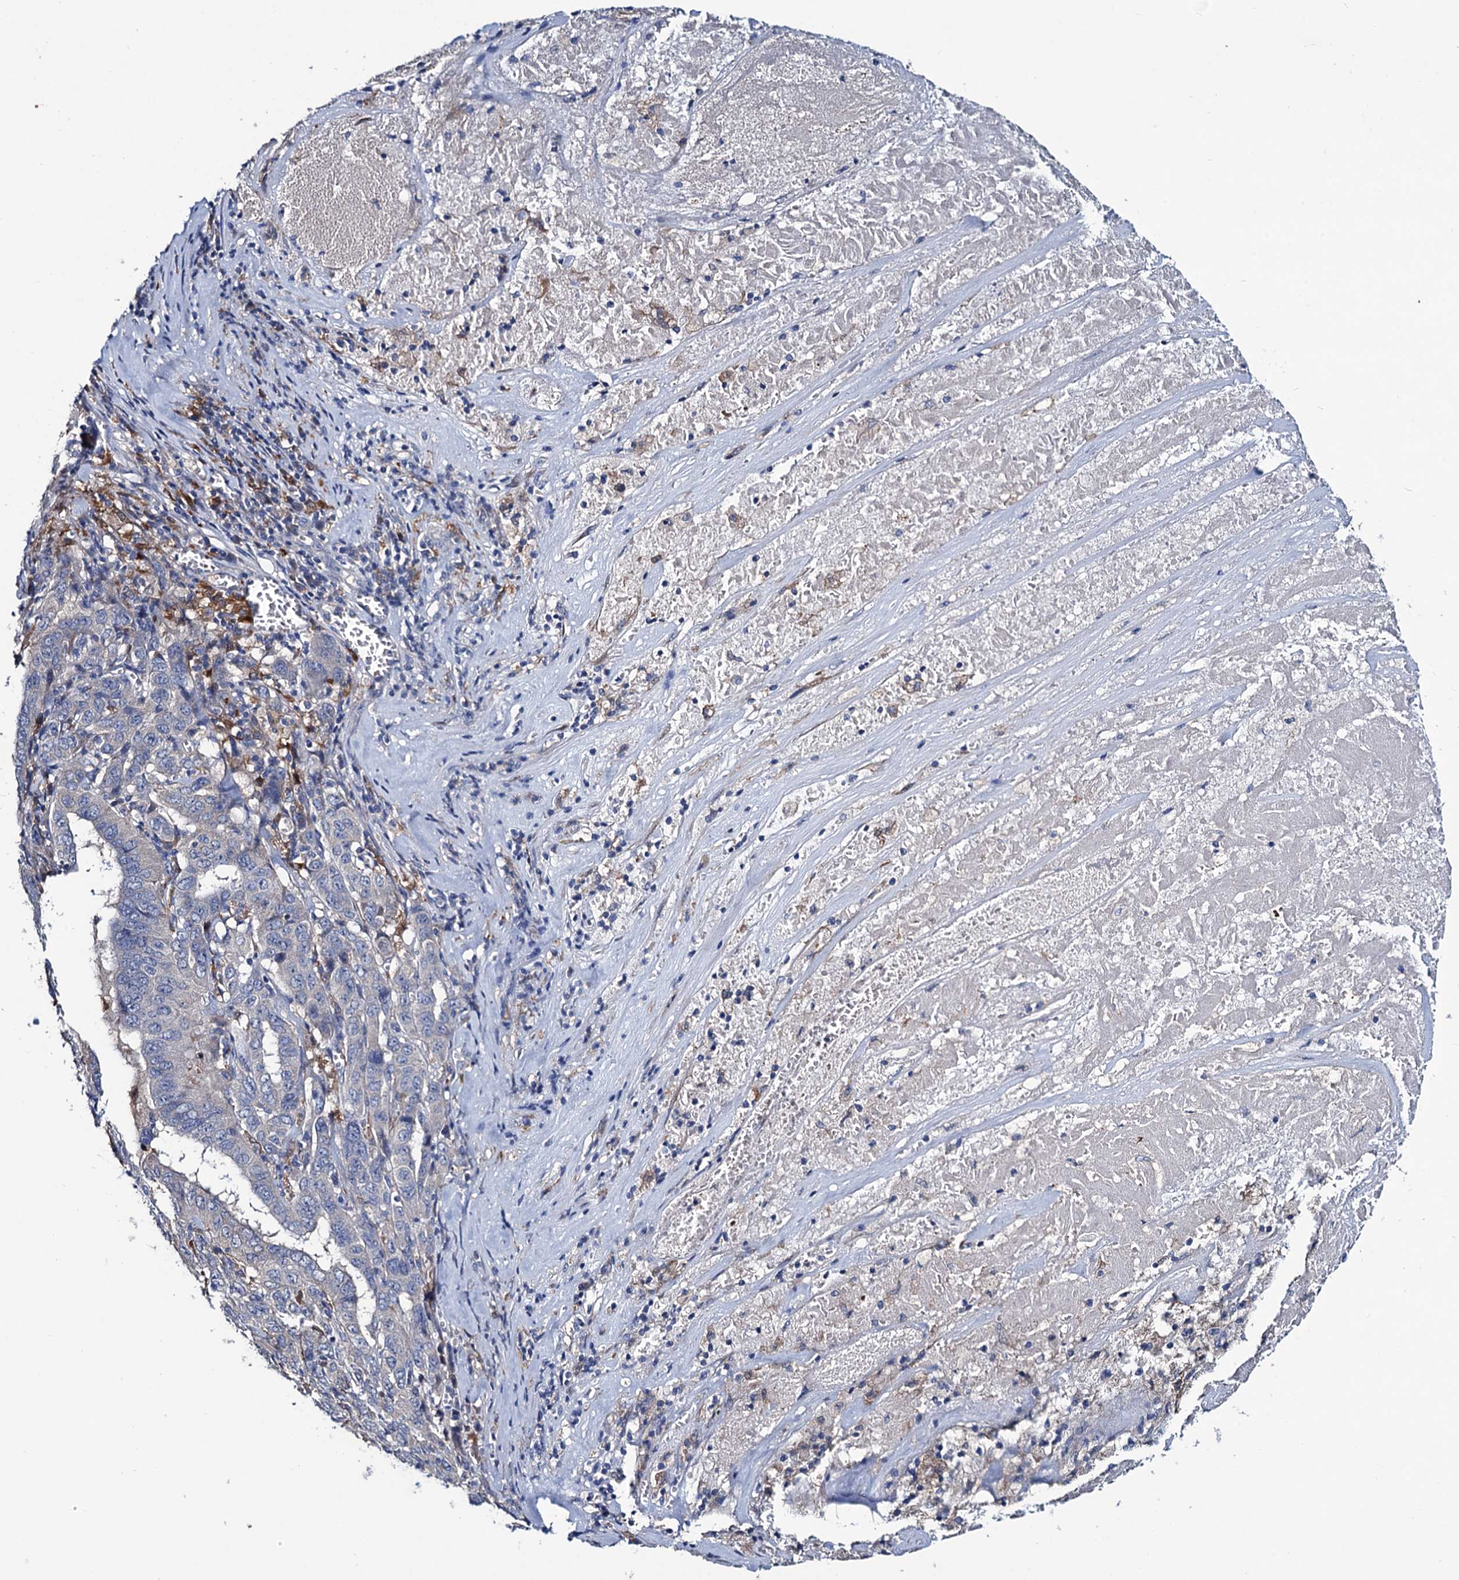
{"staining": {"intensity": "negative", "quantity": "none", "location": "none"}, "tissue": "pancreatic cancer", "cell_type": "Tumor cells", "image_type": "cancer", "snomed": [{"axis": "morphology", "description": "Adenocarcinoma, NOS"}, {"axis": "topography", "description": "Pancreas"}], "caption": "Immunohistochemistry of adenocarcinoma (pancreatic) reveals no positivity in tumor cells.", "gene": "RTKN2", "patient": {"sex": "male", "age": 63}}